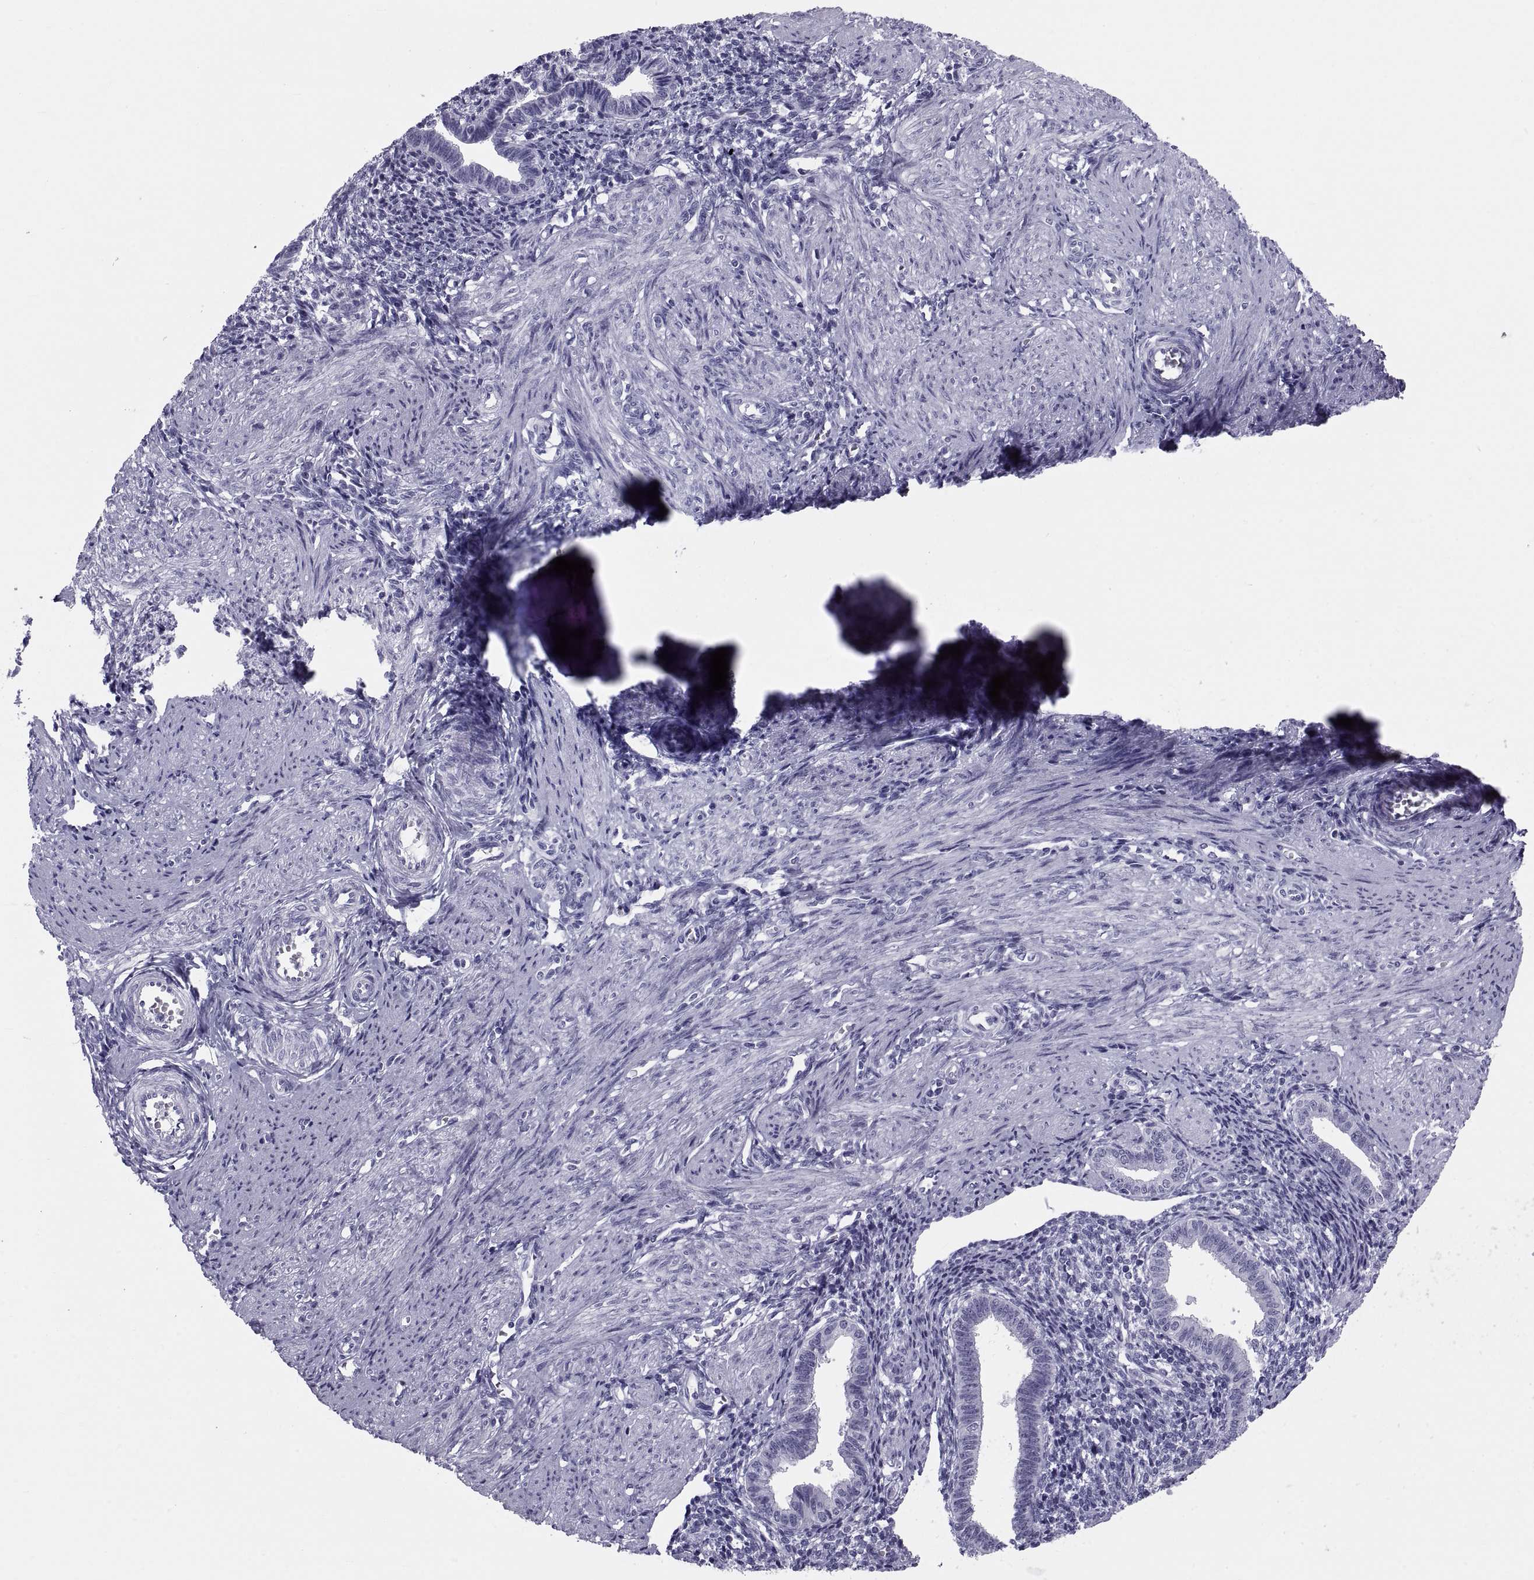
{"staining": {"intensity": "negative", "quantity": "none", "location": "none"}, "tissue": "endometrium", "cell_type": "Cells in endometrial stroma", "image_type": "normal", "snomed": [{"axis": "morphology", "description": "Normal tissue, NOS"}, {"axis": "topography", "description": "Endometrium"}], "caption": "A high-resolution photomicrograph shows IHC staining of benign endometrium, which displays no significant expression in cells in endometrial stroma.", "gene": "DEFB129", "patient": {"sex": "female", "age": 37}}